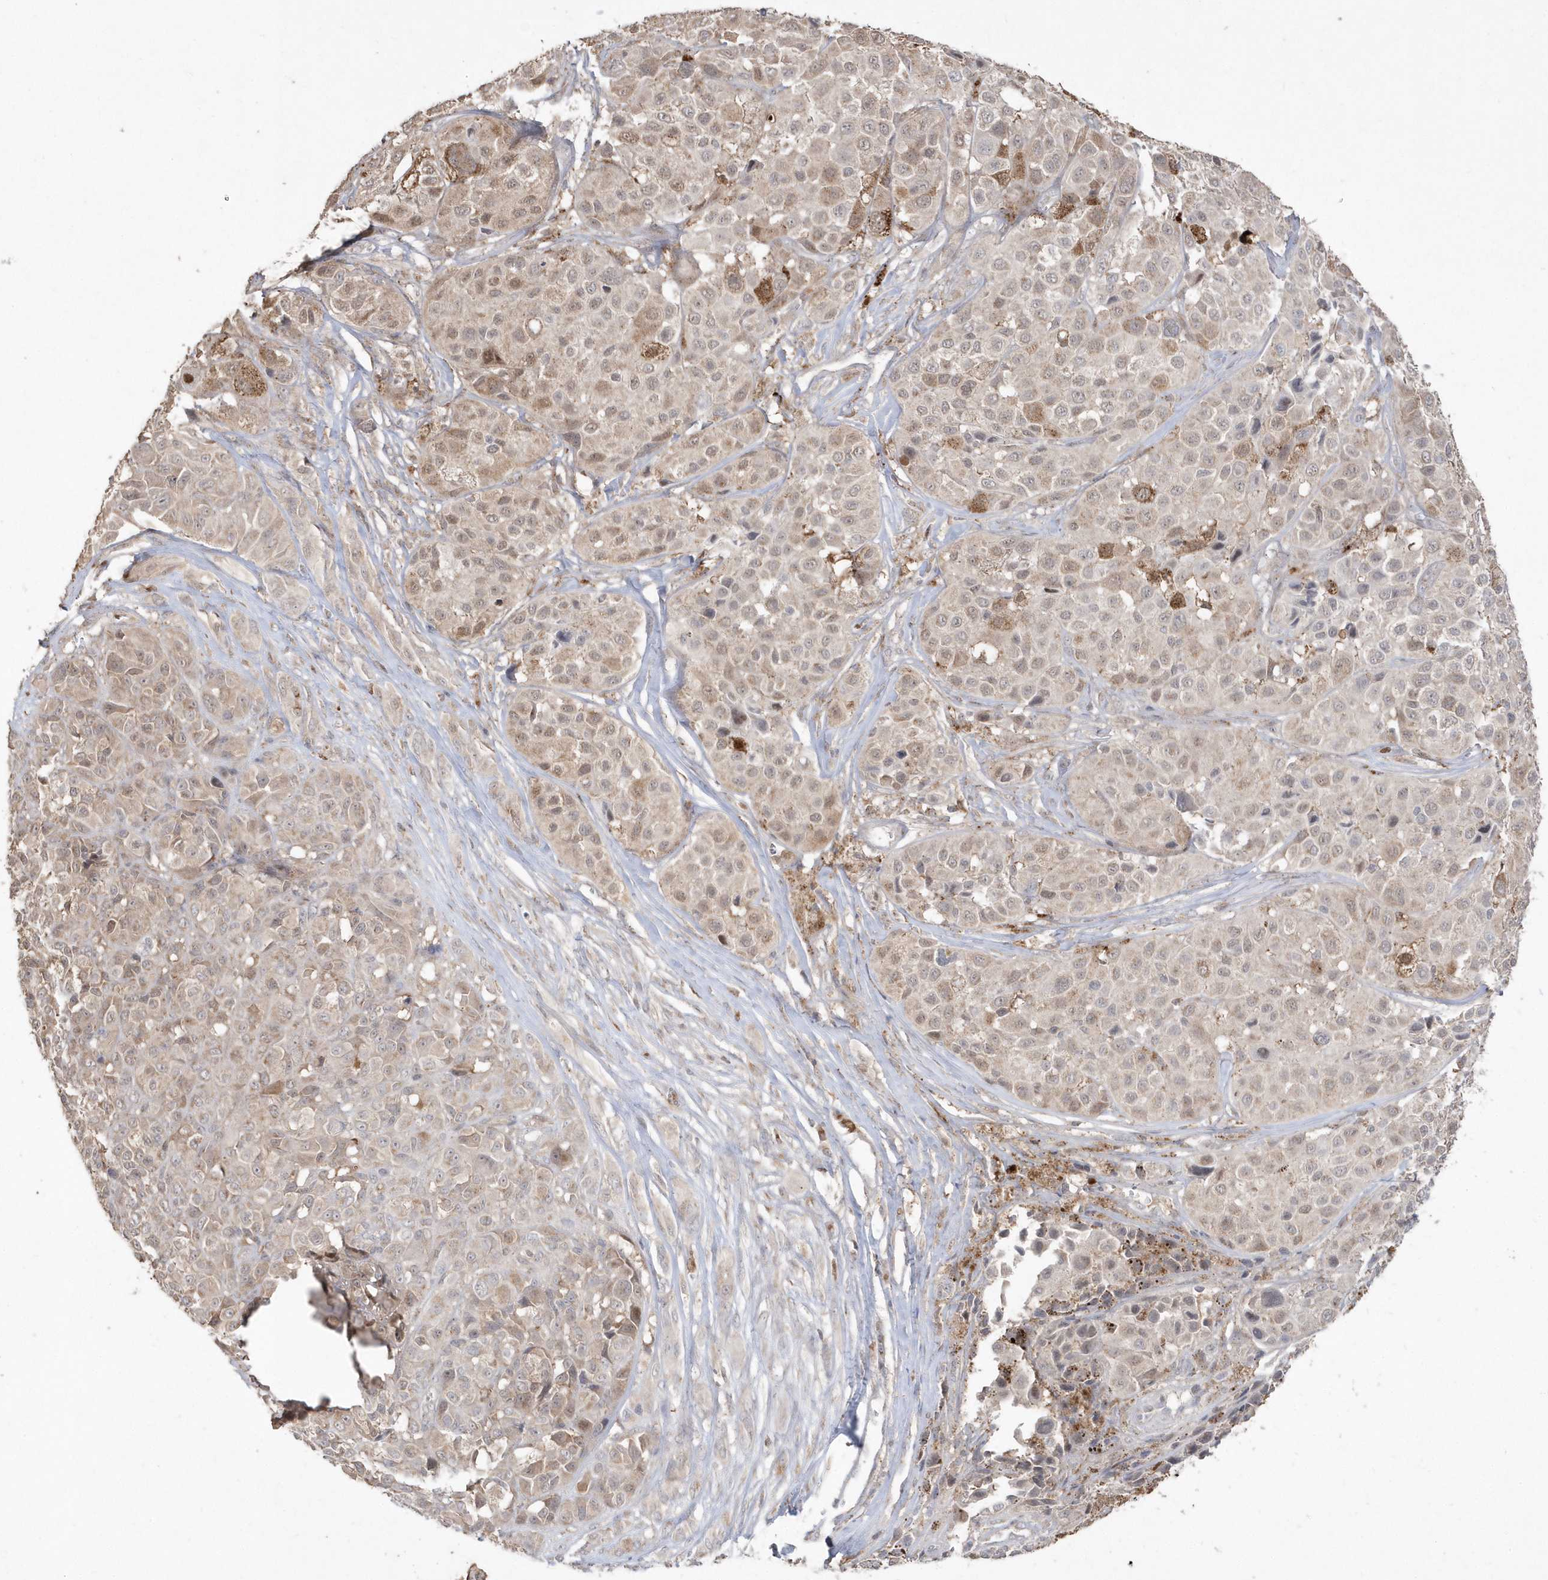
{"staining": {"intensity": "weak", "quantity": ">75%", "location": "cytoplasmic/membranous"}, "tissue": "melanoma", "cell_type": "Tumor cells", "image_type": "cancer", "snomed": [{"axis": "morphology", "description": "Malignant melanoma, NOS"}, {"axis": "topography", "description": "Skin of trunk"}], "caption": "Weak cytoplasmic/membranous protein staining is identified in approximately >75% of tumor cells in malignant melanoma. Ihc stains the protein in brown and the nuclei are stained blue.", "gene": "GEMIN6", "patient": {"sex": "male", "age": 71}}